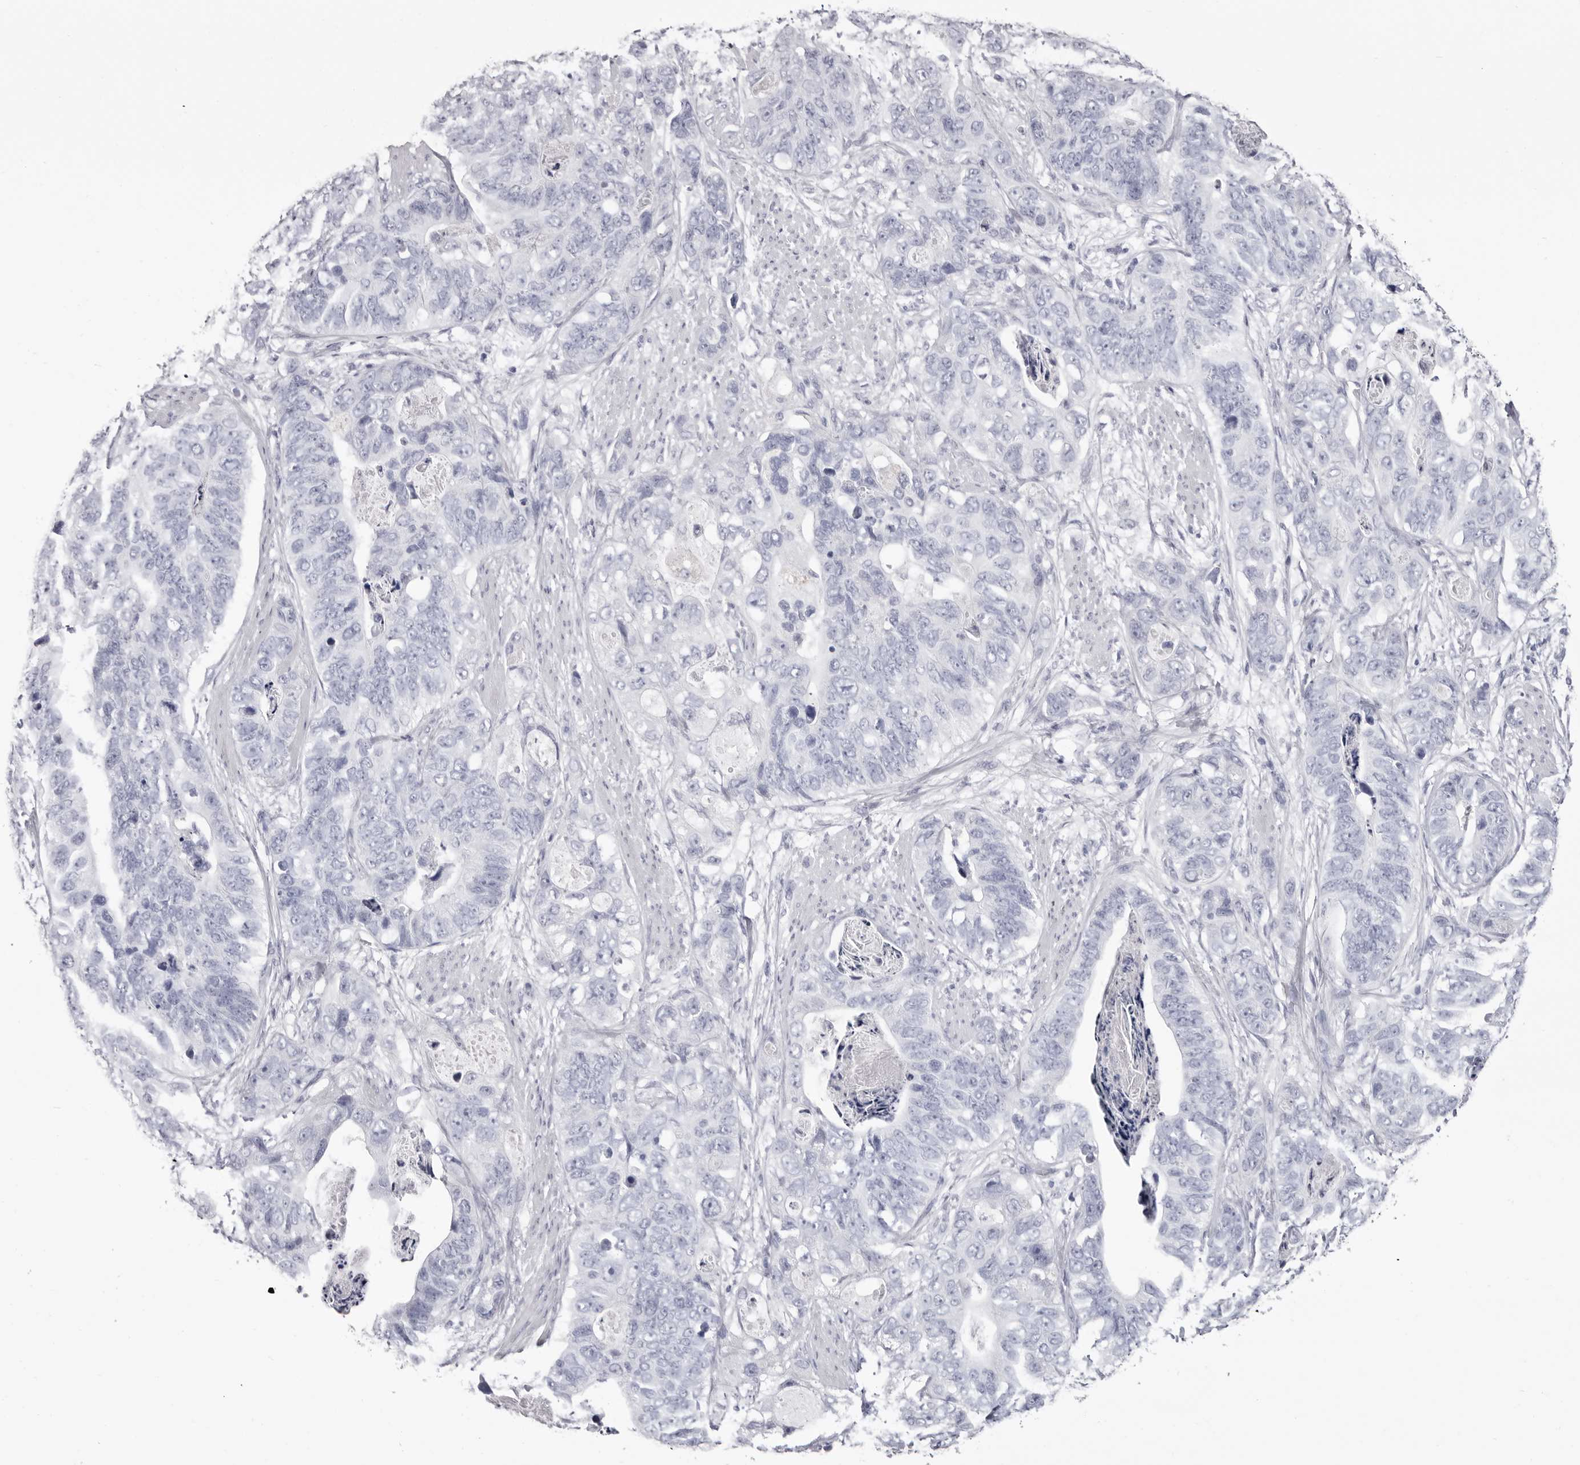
{"staining": {"intensity": "negative", "quantity": "none", "location": "none"}, "tissue": "stomach cancer", "cell_type": "Tumor cells", "image_type": "cancer", "snomed": [{"axis": "morphology", "description": "Adenocarcinoma, NOS"}, {"axis": "topography", "description": "Stomach"}], "caption": "Tumor cells are negative for protein expression in human stomach cancer (adenocarcinoma). (Stains: DAB (3,3'-diaminobenzidine) IHC with hematoxylin counter stain, Microscopy: brightfield microscopy at high magnification).", "gene": "LPO", "patient": {"sex": "female", "age": 89}}